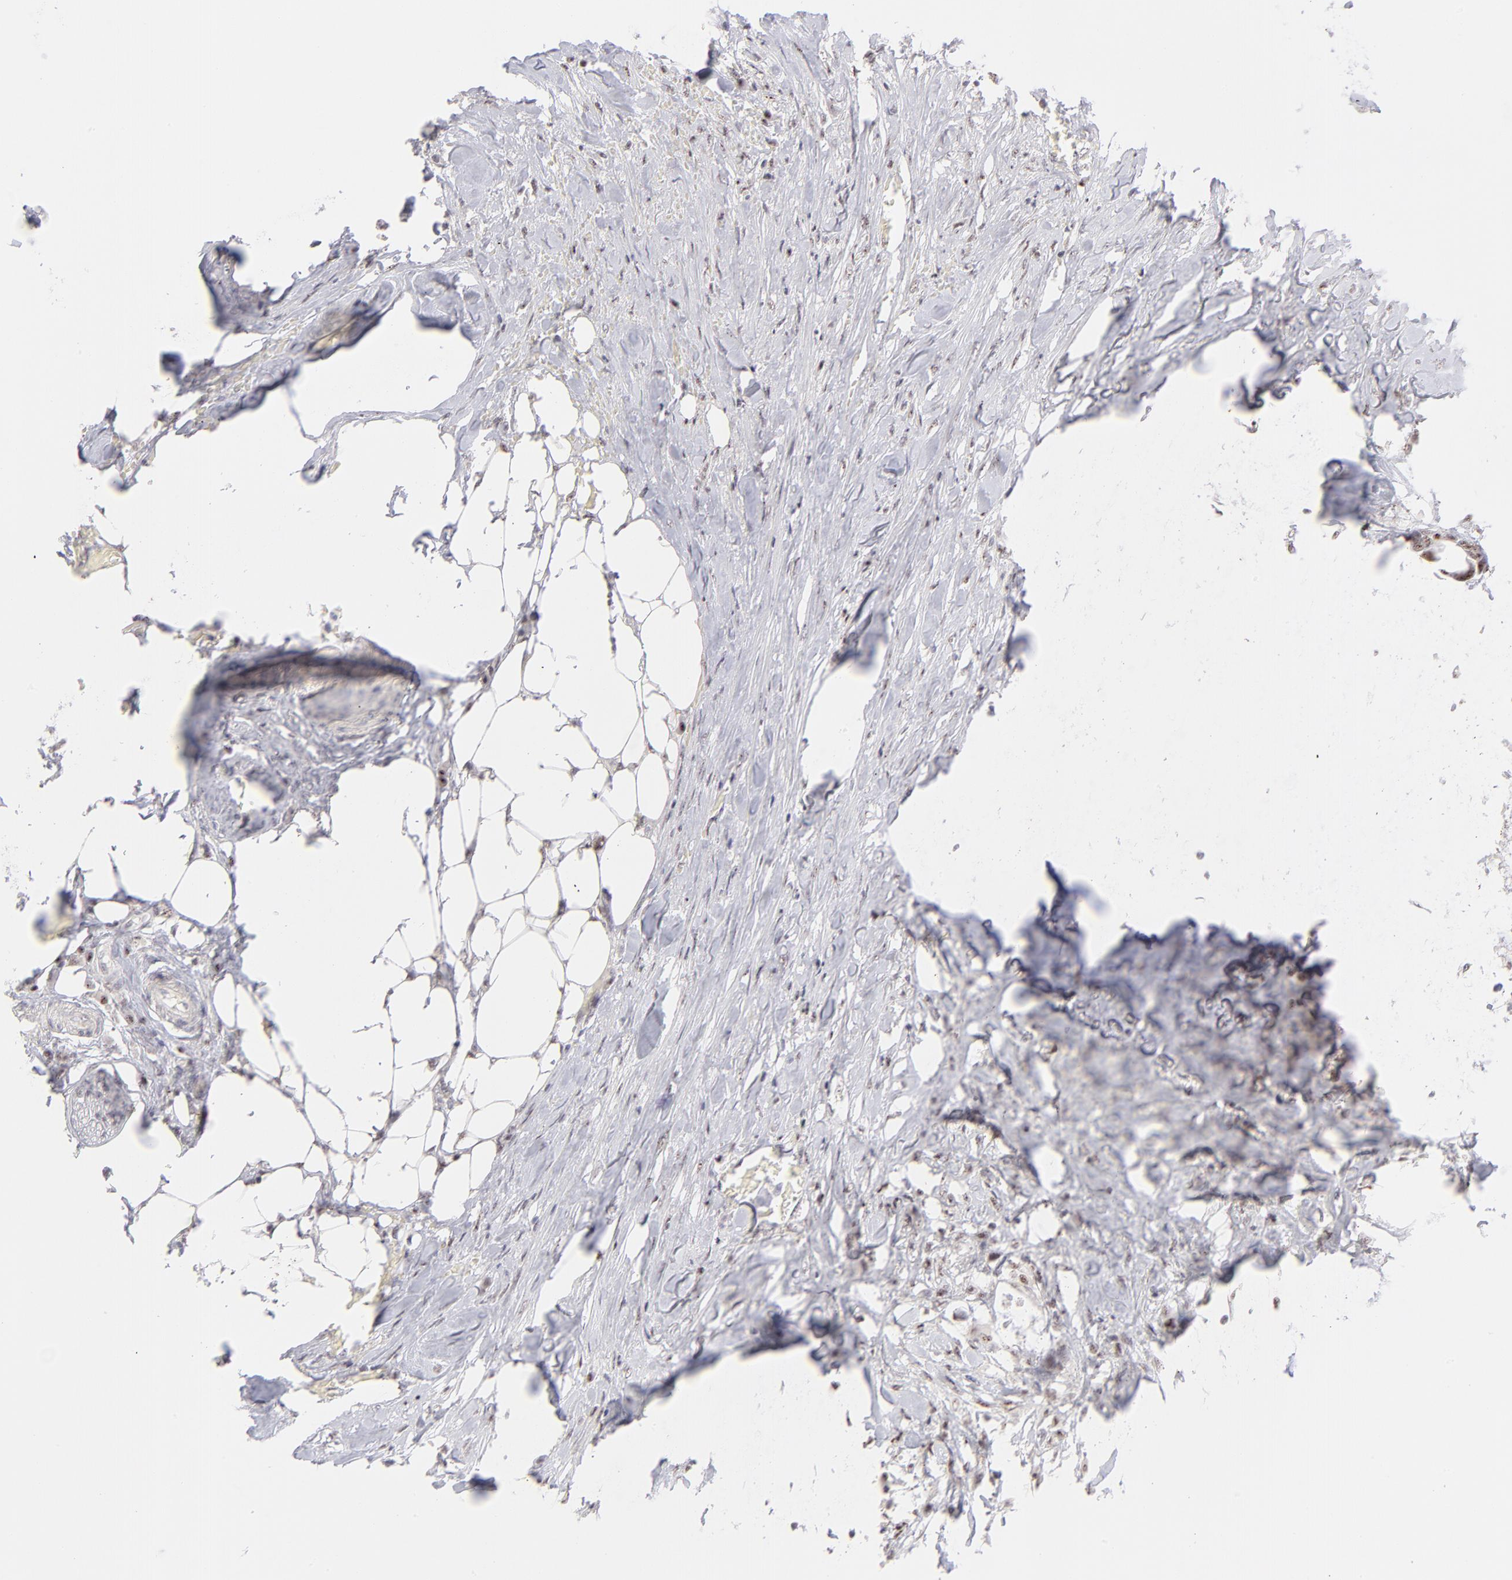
{"staining": {"intensity": "moderate", "quantity": ">75%", "location": "nuclear"}, "tissue": "colorectal cancer", "cell_type": "Tumor cells", "image_type": "cancer", "snomed": [{"axis": "morphology", "description": "Normal tissue, NOS"}, {"axis": "morphology", "description": "Adenocarcinoma, NOS"}, {"axis": "topography", "description": "Rectum"}, {"axis": "topography", "description": "Peripheral nerve tissue"}], "caption": "The micrograph reveals a brown stain indicating the presence of a protein in the nuclear of tumor cells in colorectal cancer (adenocarcinoma).", "gene": "CDC25C", "patient": {"sex": "female", "age": 77}}